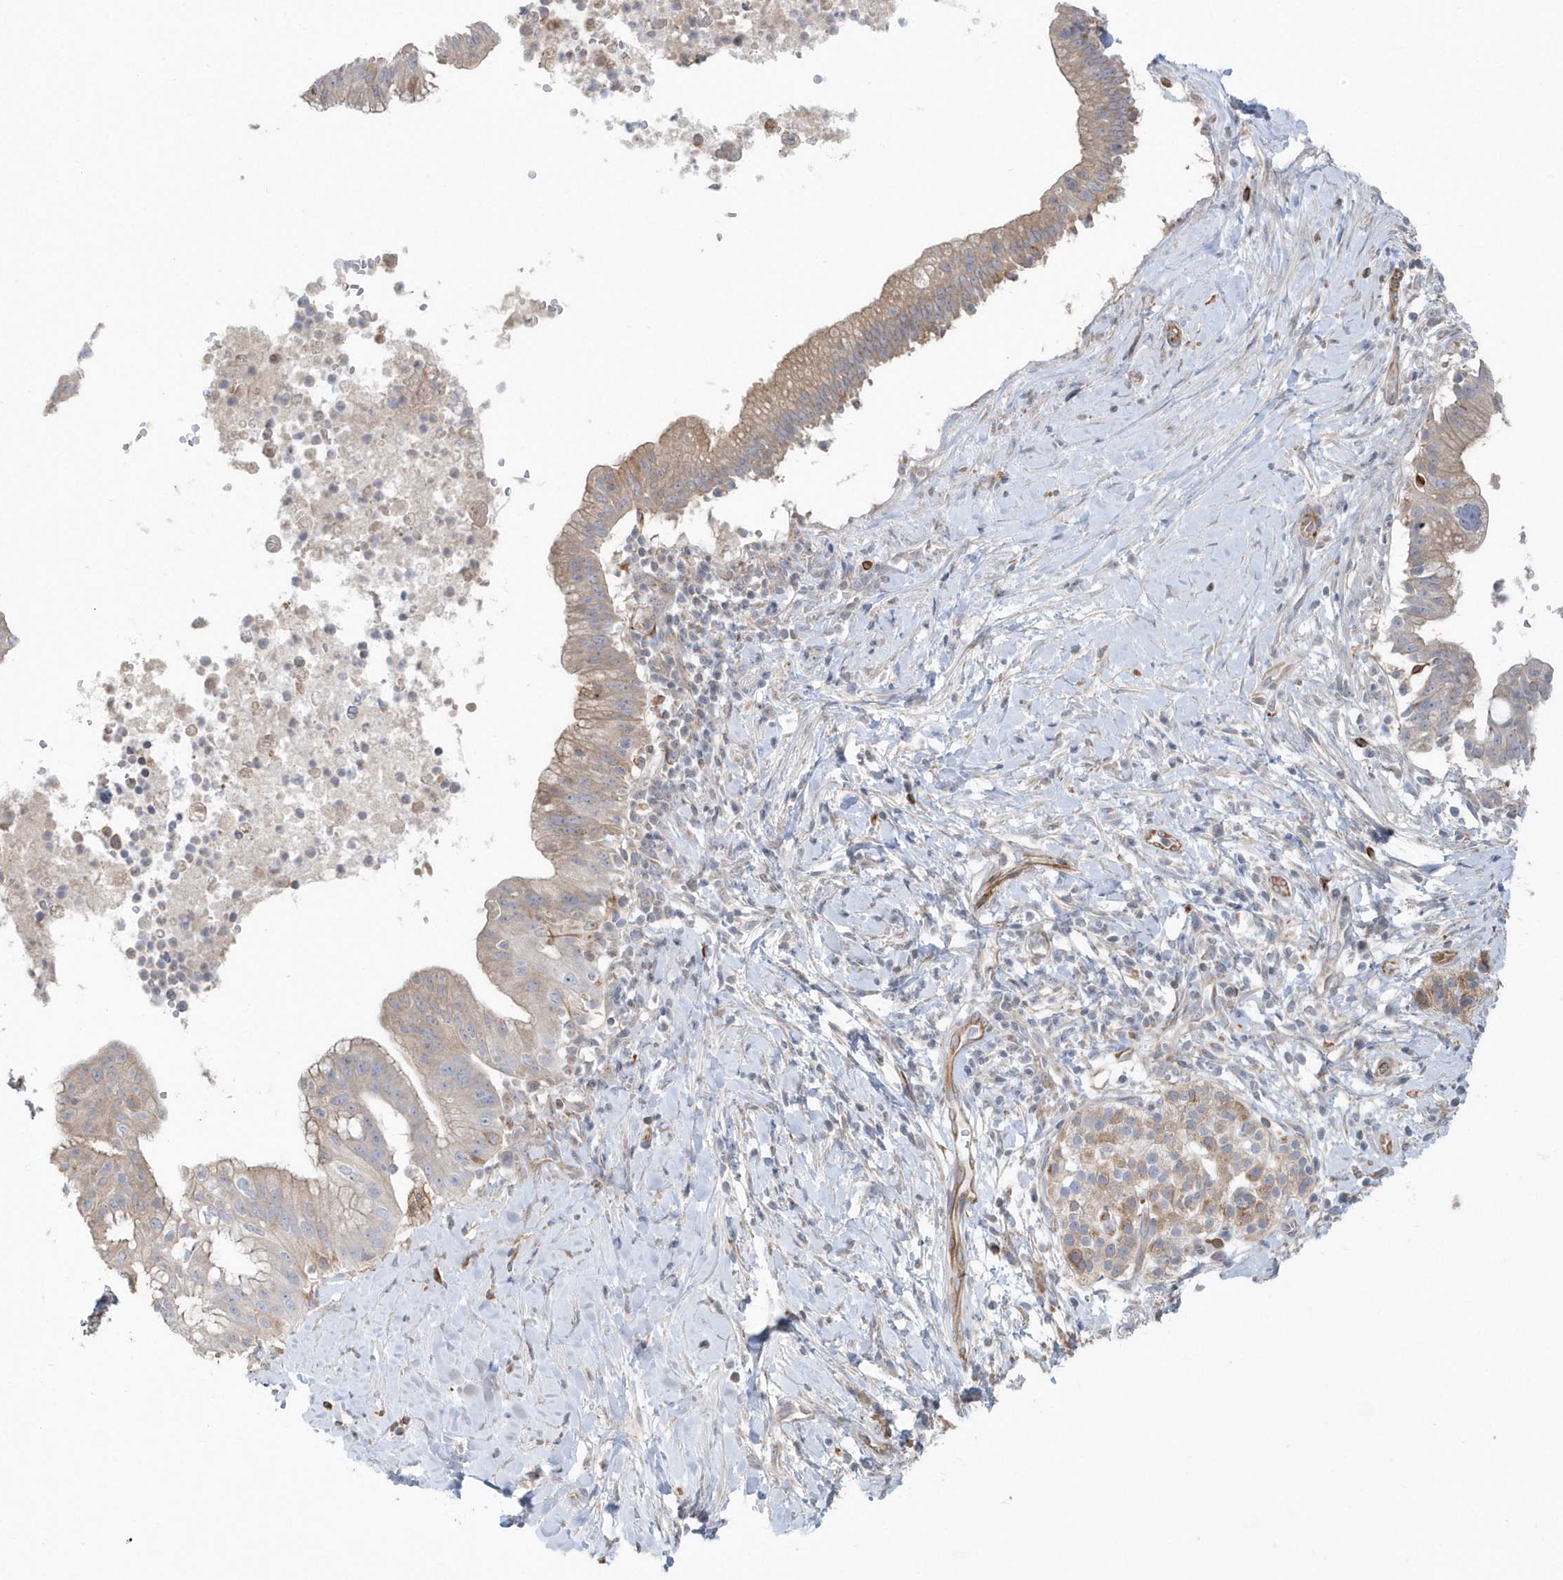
{"staining": {"intensity": "weak", "quantity": "25%-75%", "location": "cytoplasmic/membranous"}, "tissue": "pancreatic cancer", "cell_type": "Tumor cells", "image_type": "cancer", "snomed": [{"axis": "morphology", "description": "Adenocarcinoma, NOS"}, {"axis": "topography", "description": "Pancreas"}], "caption": "This image exhibits immunohistochemistry (IHC) staining of human pancreatic cancer (adenocarcinoma), with low weak cytoplasmic/membranous positivity in about 25%-75% of tumor cells.", "gene": "RAB17", "patient": {"sex": "male", "age": 68}}